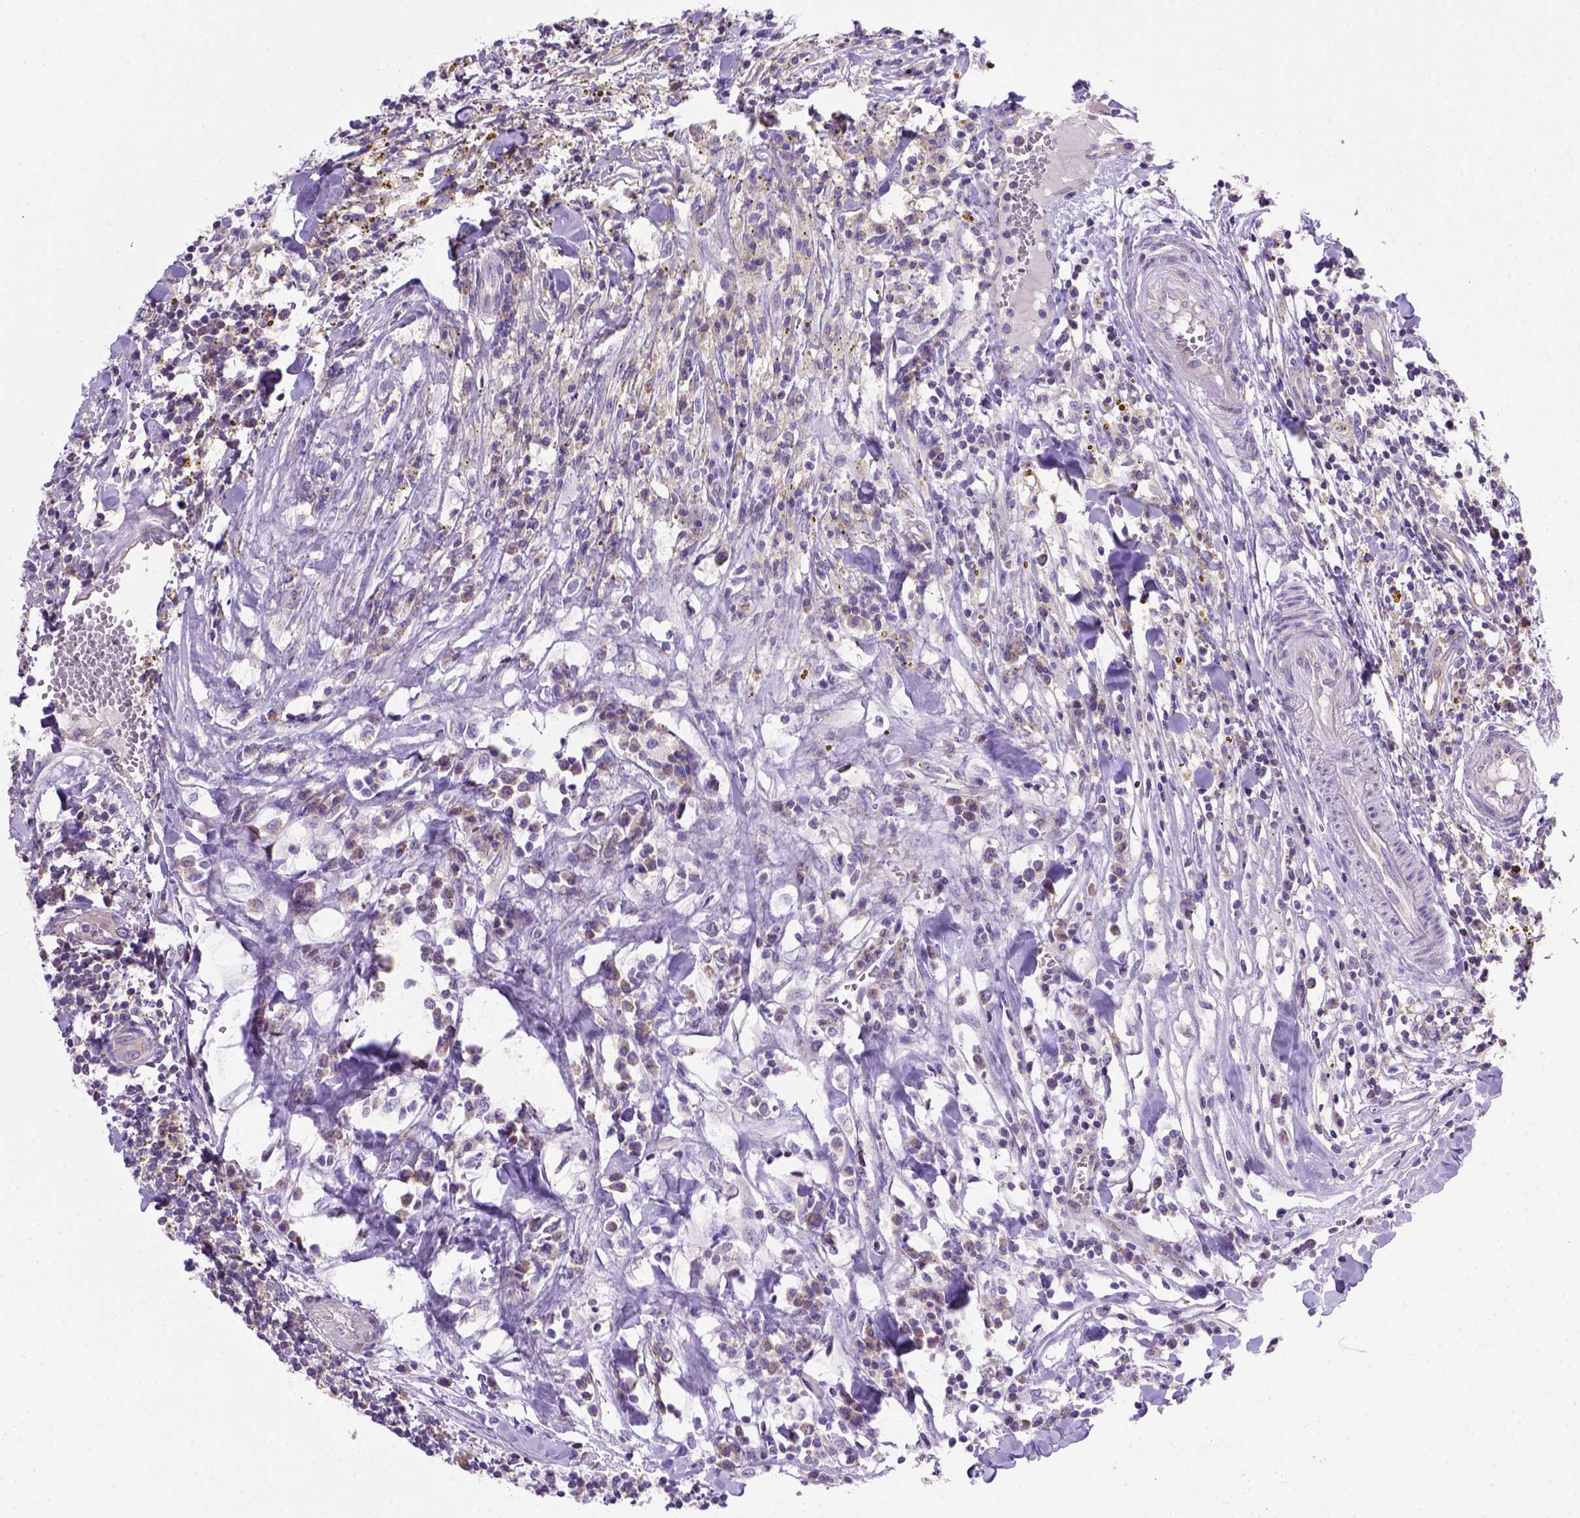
{"staining": {"intensity": "moderate", "quantity": ">75%", "location": "cytoplasmic/membranous"}, "tissue": "breast cancer", "cell_type": "Tumor cells", "image_type": "cancer", "snomed": [{"axis": "morphology", "description": "Duct carcinoma"}, {"axis": "topography", "description": "Breast"}], "caption": "This is an image of IHC staining of breast cancer (invasive ductal carcinoma), which shows moderate staining in the cytoplasmic/membranous of tumor cells.", "gene": "FOXI1", "patient": {"sex": "female", "age": 30}}